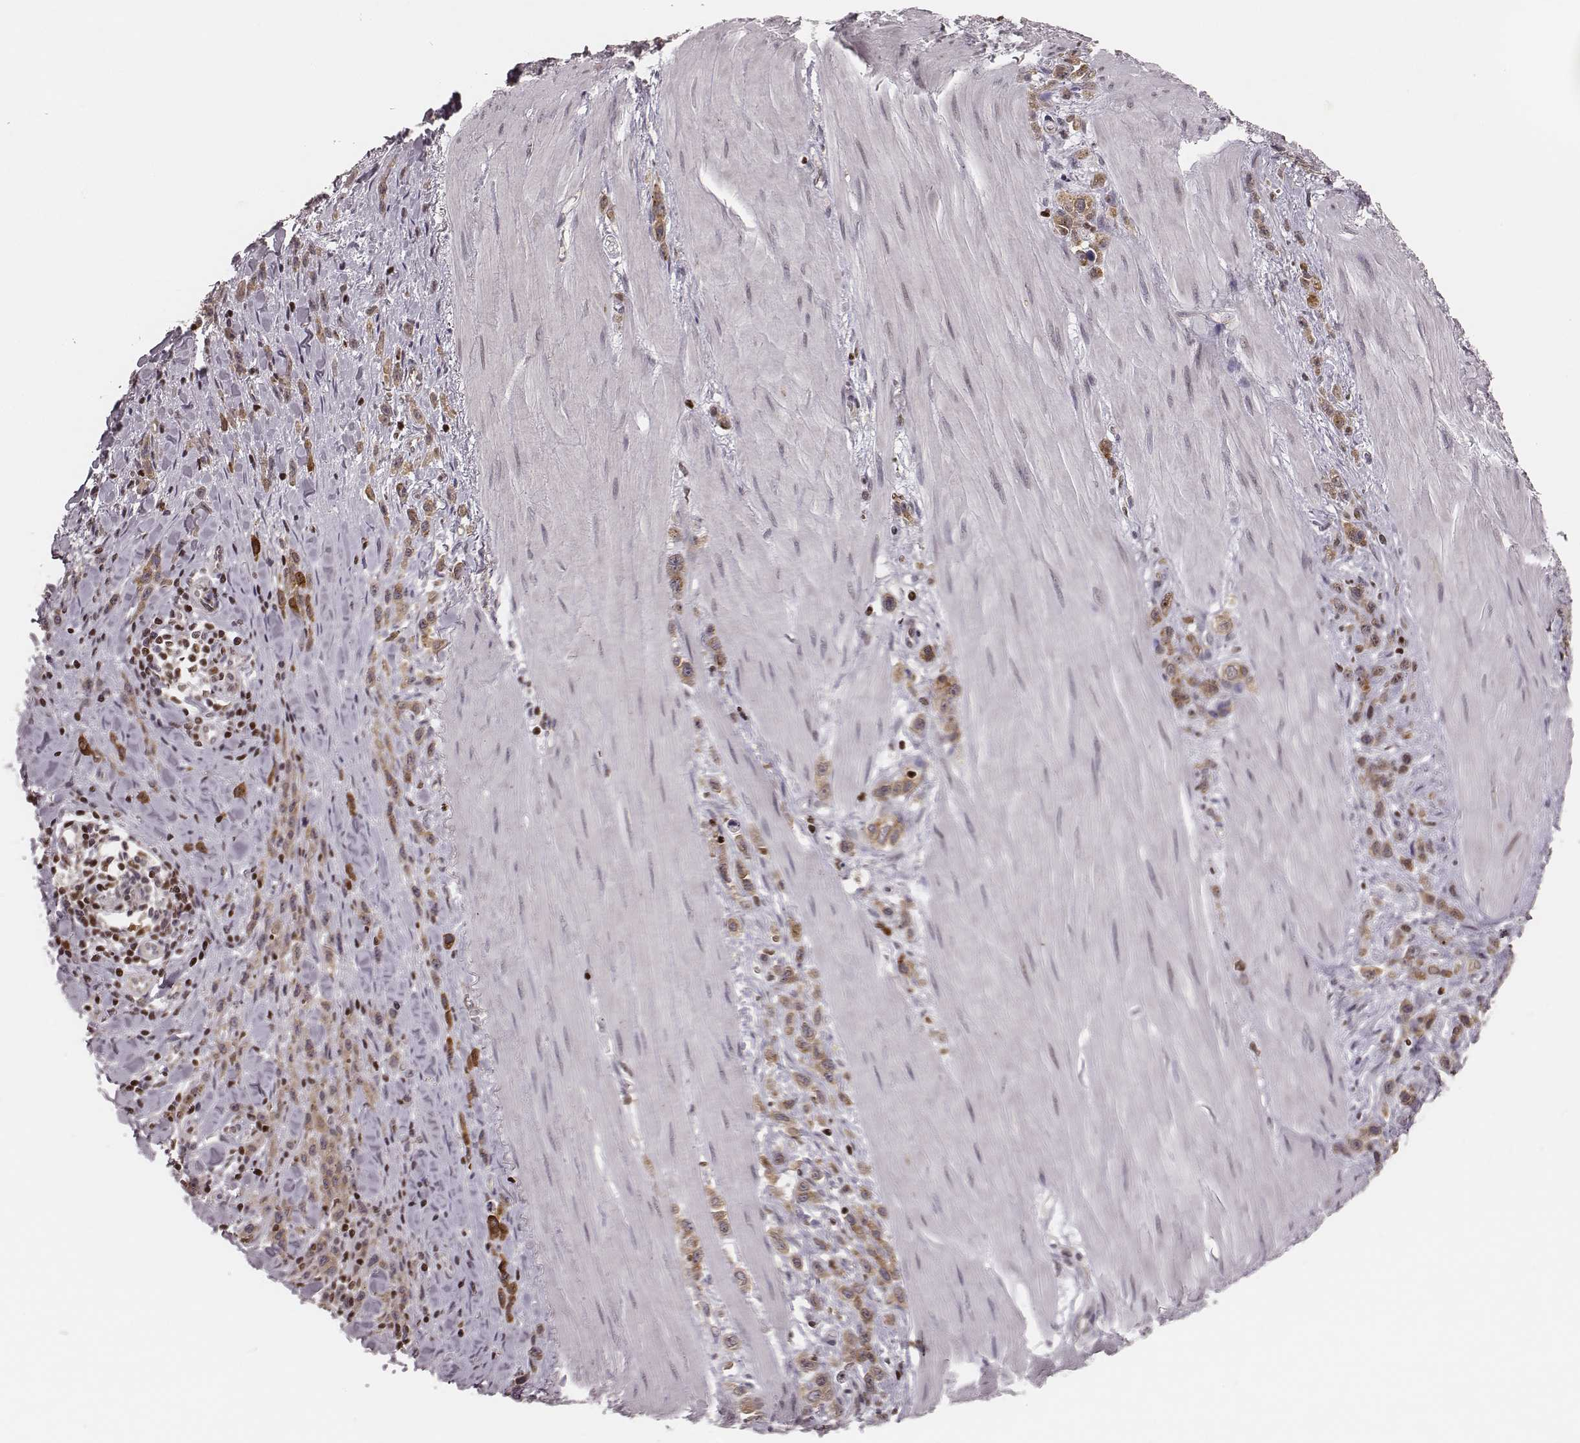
{"staining": {"intensity": "moderate", "quantity": ">75%", "location": "cytoplasmic/membranous"}, "tissue": "stomach cancer", "cell_type": "Tumor cells", "image_type": "cancer", "snomed": [{"axis": "morphology", "description": "Adenocarcinoma, NOS"}, {"axis": "topography", "description": "Stomach"}], "caption": "Stomach cancer (adenocarcinoma) stained with a protein marker demonstrates moderate staining in tumor cells.", "gene": "WDR59", "patient": {"sex": "male", "age": 47}}